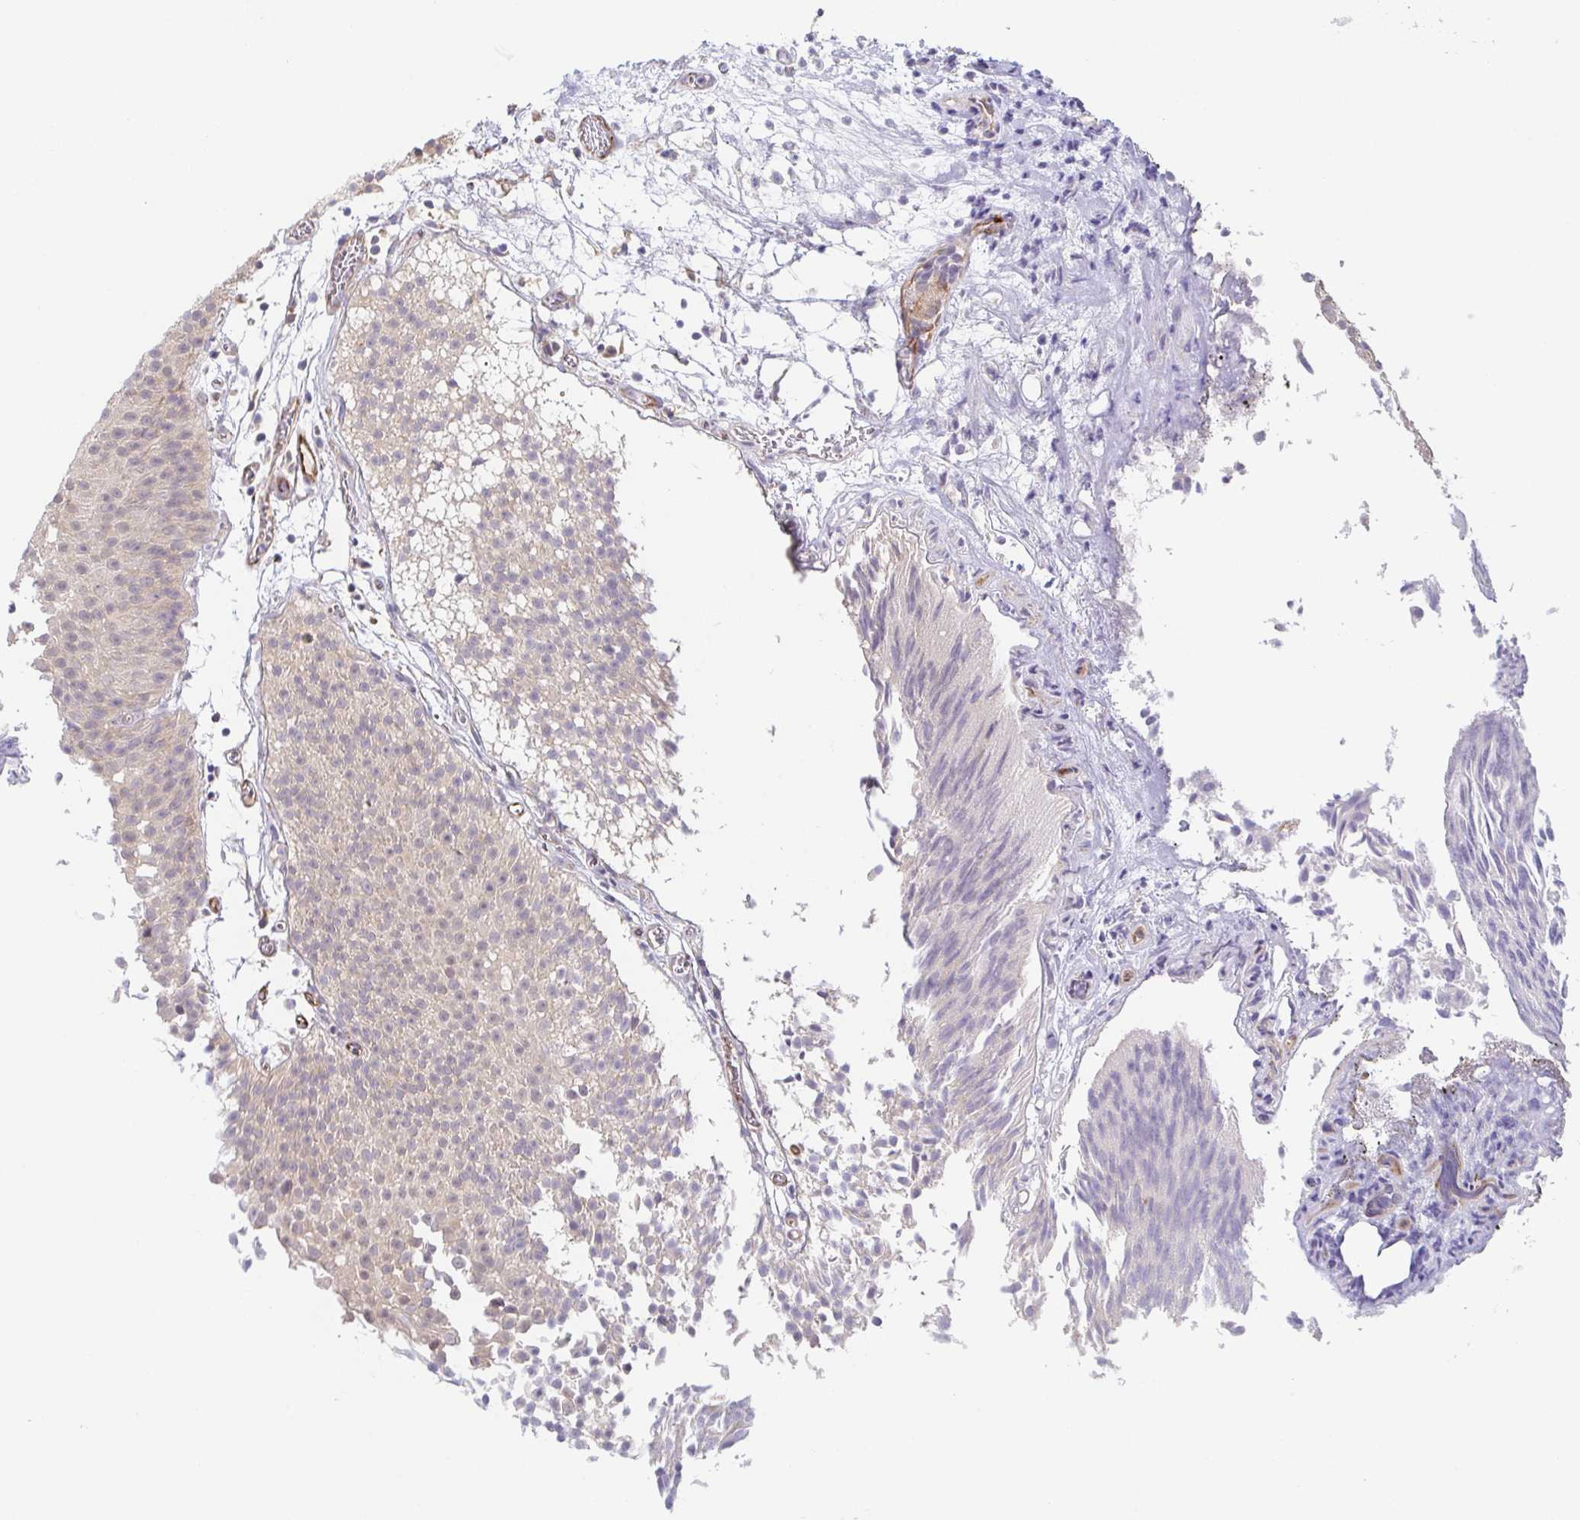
{"staining": {"intensity": "weak", "quantity": "<25%", "location": "cytoplasmic/membranous"}, "tissue": "urothelial cancer", "cell_type": "Tumor cells", "image_type": "cancer", "snomed": [{"axis": "morphology", "description": "Urothelial carcinoma, Low grade"}, {"axis": "topography", "description": "Urinary bladder"}], "caption": "There is no significant positivity in tumor cells of urothelial carcinoma (low-grade).", "gene": "COL17A1", "patient": {"sex": "male", "age": 80}}